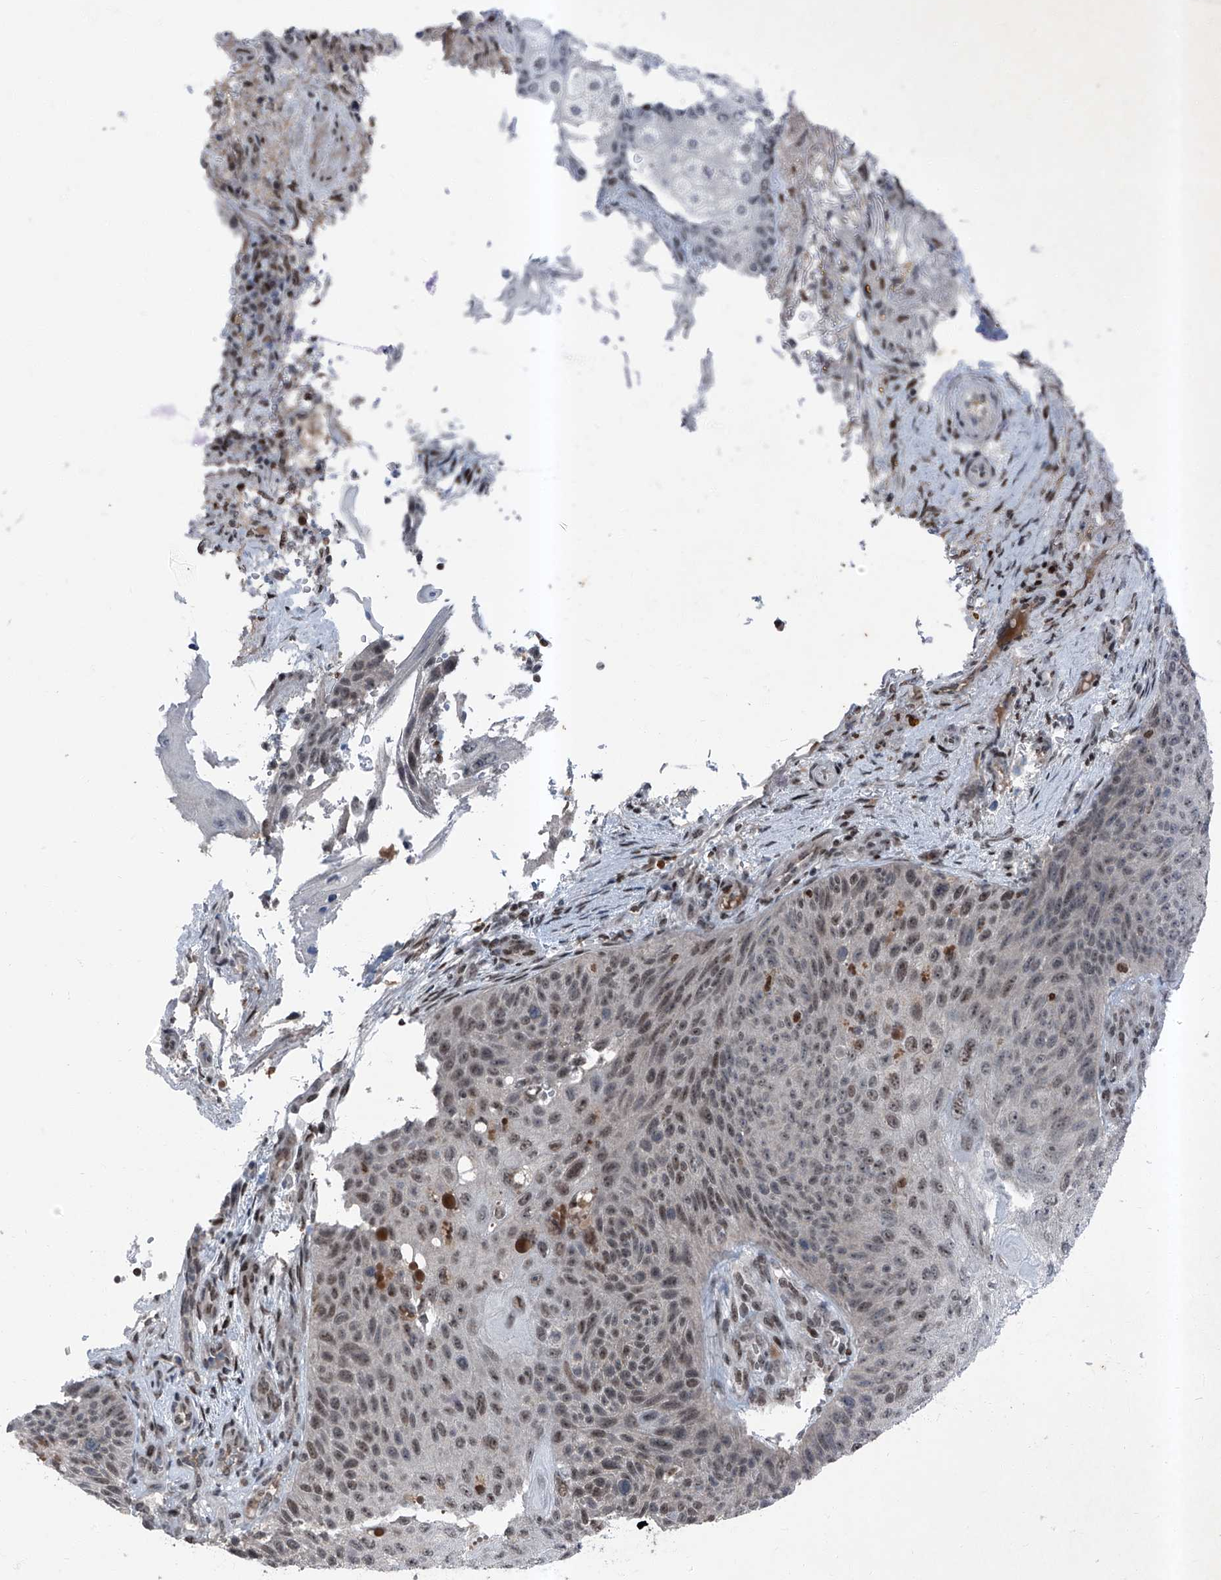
{"staining": {"intensity": "weak", "quantity": "<25%", "location": "nuclear"}, "tissue": "skin cancer", "cell_type": "Tumor cells", "image_type": "cancer", "snomed": [{"axis": "morphology", "description": "Squamous cell carcinoma, NOS"}, {"axis": "topography", "description": "Skin"}], "caption": "Squamous cell carcinoma (skin) was stained to show a protein in brown. There is no significant staining in tumor cells.", "gene": "BMI1", "patient": {"sex": "female", "age": 88}}